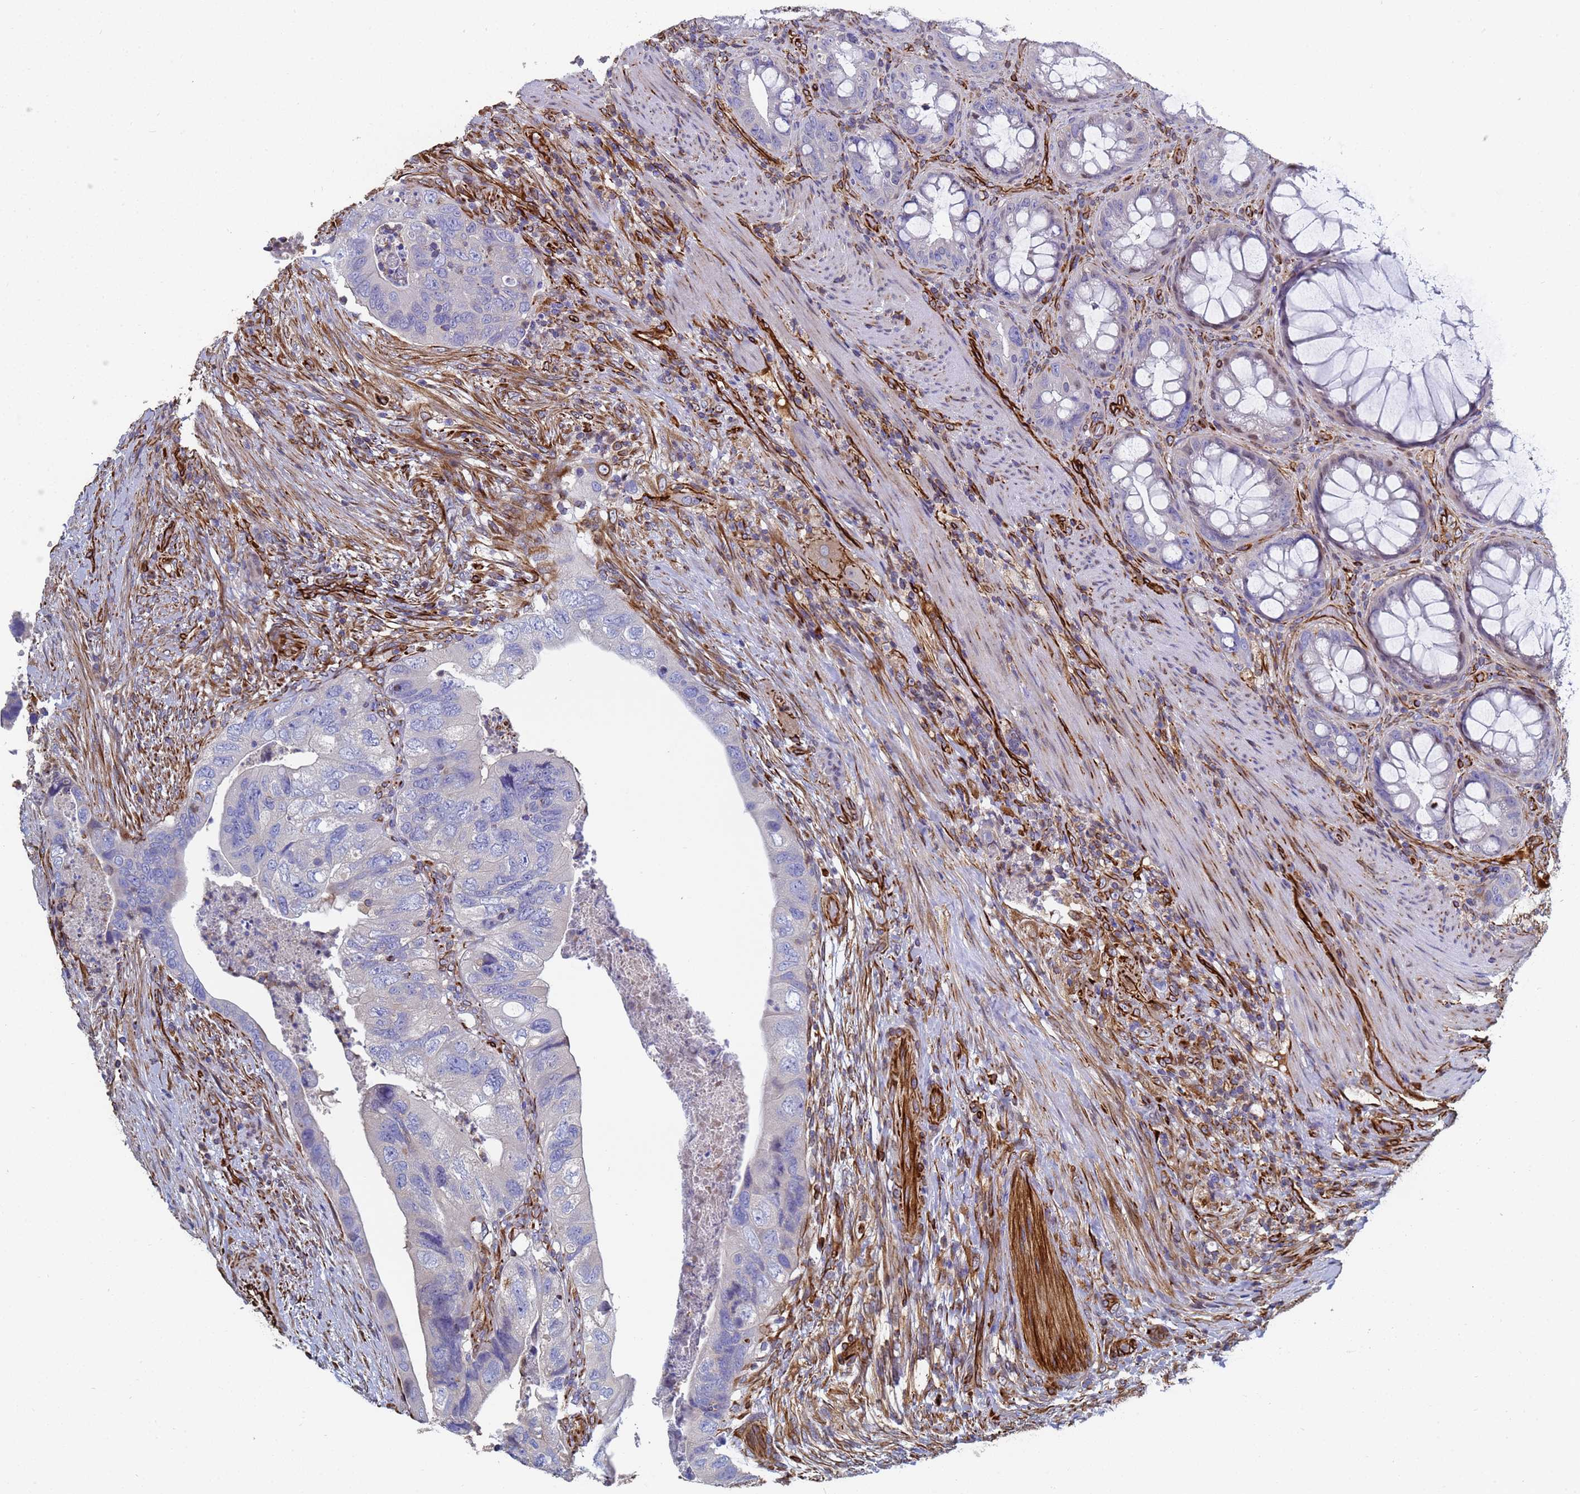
{"staining": {"intensity": "negative", "quantity": "none", "location": "none"}, "tissue": "colorectal cancer", "cell_type": "Tumor cells", "image_type": "cancer", "snomed": [{"axis": "morphology", "description": "Adenocarcinoma, NOS"}, {"axis": "topography", "description": "Rectum"}], "caption": "Immunohistochemistry image of colorectal cancer stained for a protein (brown), which shows no positivity in tumor cells. The staining was performed using DAB to visualize the protein expression in brown, while the nuclei were stained in blue with hematoxylin (Magnification: 20x).", "gene": "SYT13", "patient": {"sex": "male", "age": 63}}